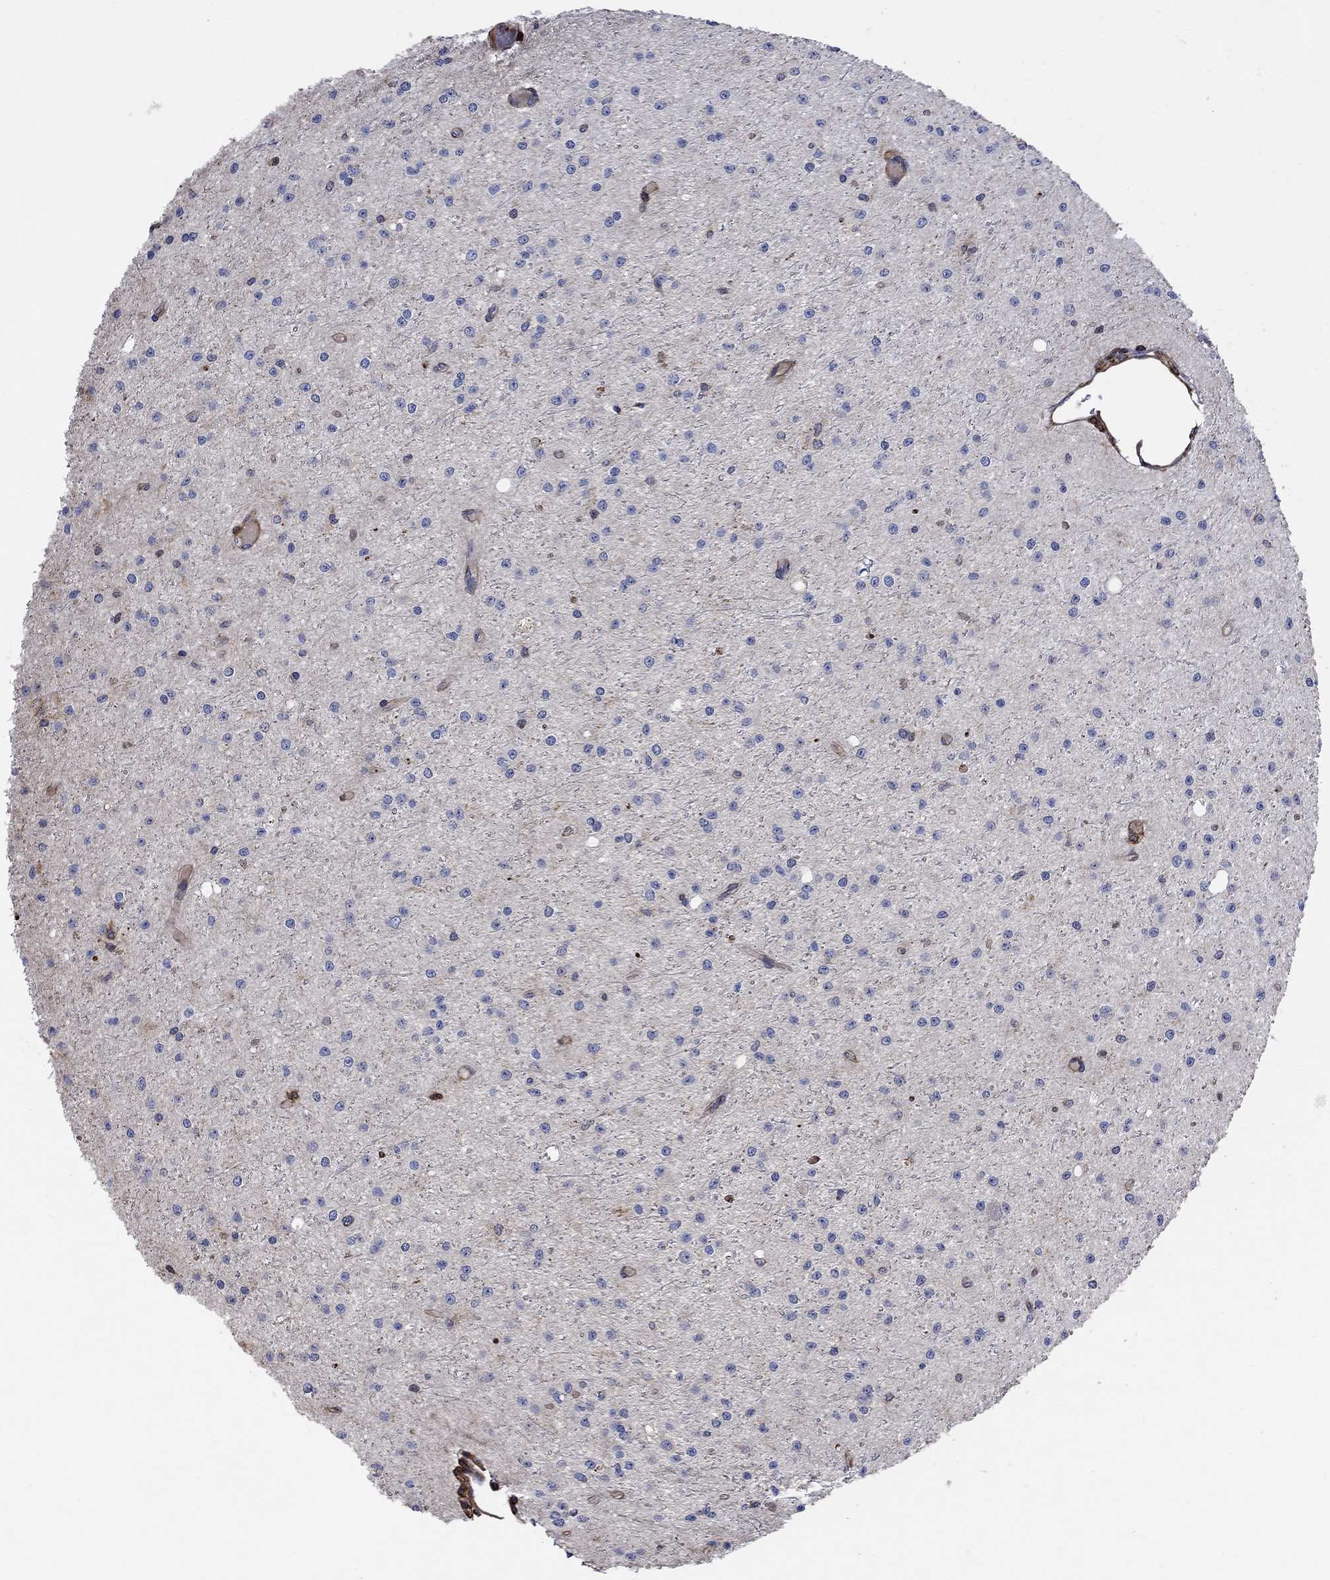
{"staining": {"intensity": "negative", "quantity": "none", "location": "none"}, "tissue": "glioma", "cell_type": "Tumor cells", "image_type": "cancer", "snomed": [{"axis": "morphology", "description": "Glioma, malignant, Low grade"}, {"axis": "topography", "description": "Brain"}], "caption": "Micrograph shows no significant protein positivity in tumor cells of glioma.", "gene": "NPHP1", "patient": {"sex": "male", "age": 27}}